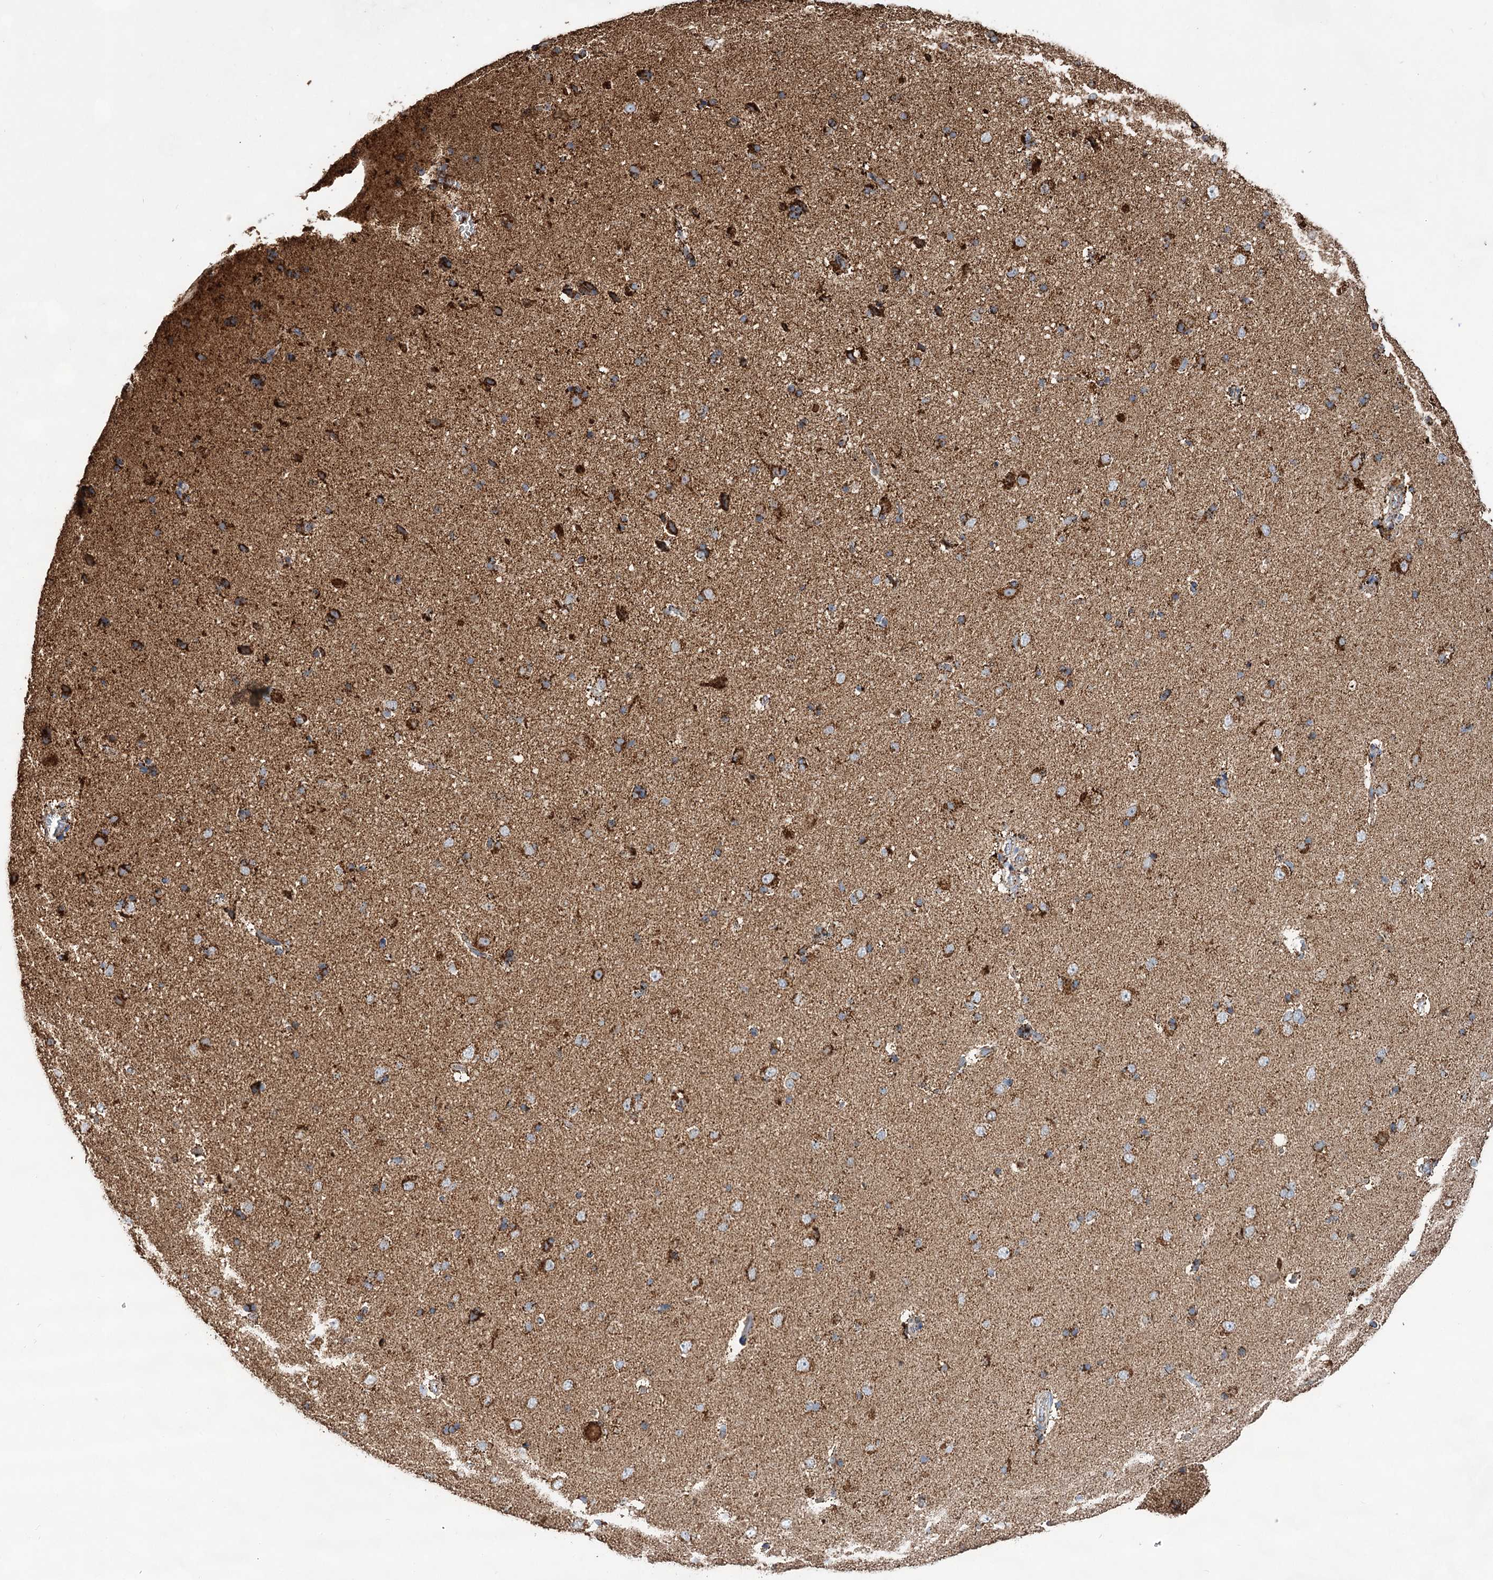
{"staining": {"intensity": "moderate", "quantity": ">75%", "location": "cytoplasmic/membranous"}, "tissue": "cerebral cortex", "cell_type": "Endothelial cells", "image_type": "normal", "snomed": [{"axis": "morphology", "description": "Normal tissue, NOS"}, {"axis": "topography", "description": "Cerebral cortex"}], "caption": "A medium amount of moderate cytoplasmic/membranous positivity is present in about >75% of endothelial cells in normal cerebral cortex.", "gene": "NADK2", "patient": {"sex": "male", "age": 34}}